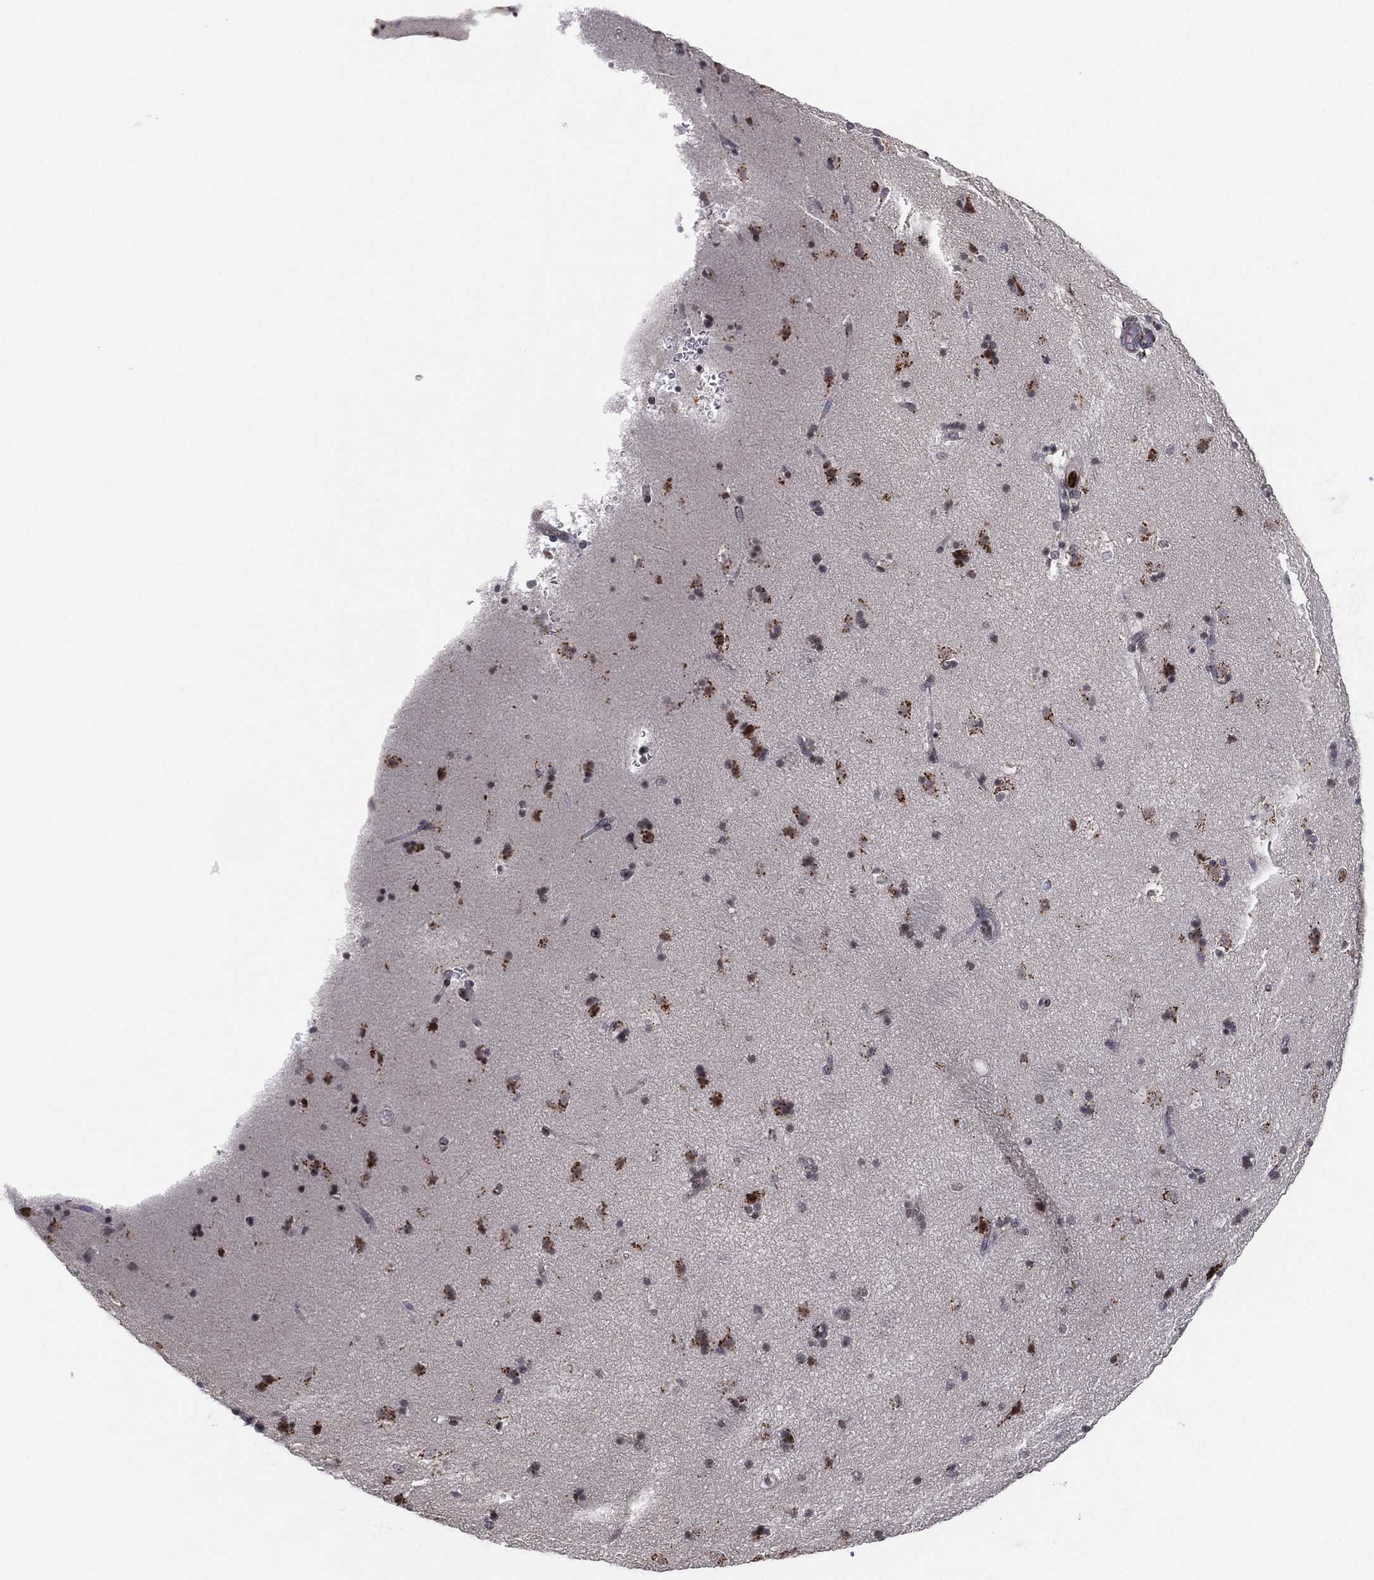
{"staining": {"intensity": "negative", "quantity": "none", "location": "none"}, "tissue": "caudate", "cell_type": "Glial cells", "image_type": "normal", "snomed": [{"axis": "morphology", "description": "Normal tissue, NOS"}, {"axis": "topography", "description": "Lateral ventricle wall"}], "caption": "IHC of benign caudate reveals no expression in glial cells.", "gene": "CD177", "patient": {"sex": "male", "age": 51}}